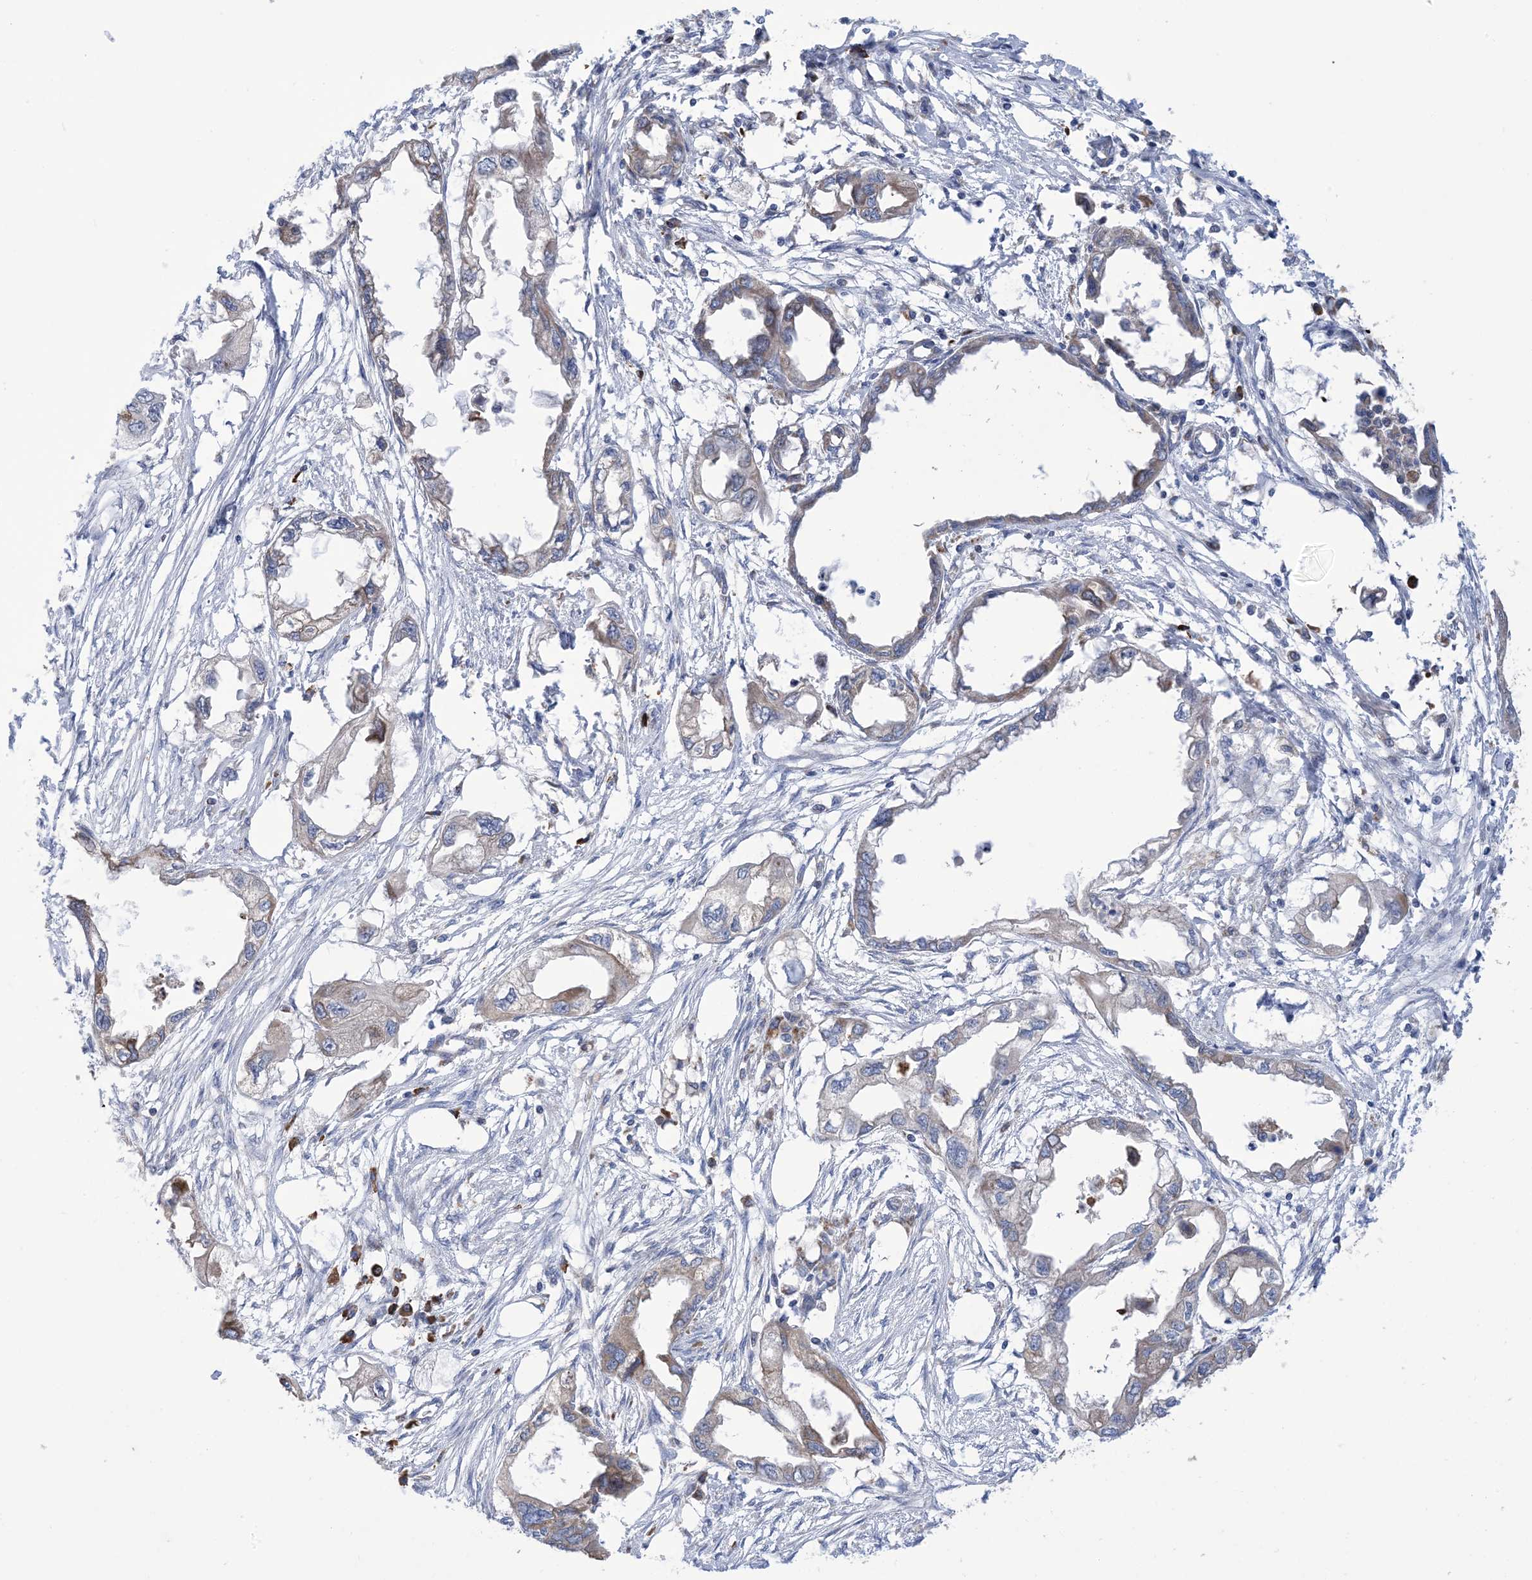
{"staining": {"intensity": "weak", "quantity": "<25%", "location": "cytoplasmic/membranous"}, "tissue": "endometrial cancer", "cell_type": "Tumor cells", "image_type": "cancer", "snomed": [{"axis": "morphology", "description": "Adenocarcinoma, NOS"}, {"axis": "morphology", "description": "Adenocarcinoma, metastatic, NOS"}, {"axis": "topography", "description": "Adipose tissue"}, {"axis": "topography", "description": "Endometrium"}], "caption": "Human endometrial cancer (metastatic adenocarcinoma) stained for a protein using immunohistochemistry displays no expression in tumor cells.", "gene": "CLEC16A", "patient": {"sex": "female", "age": 67}}